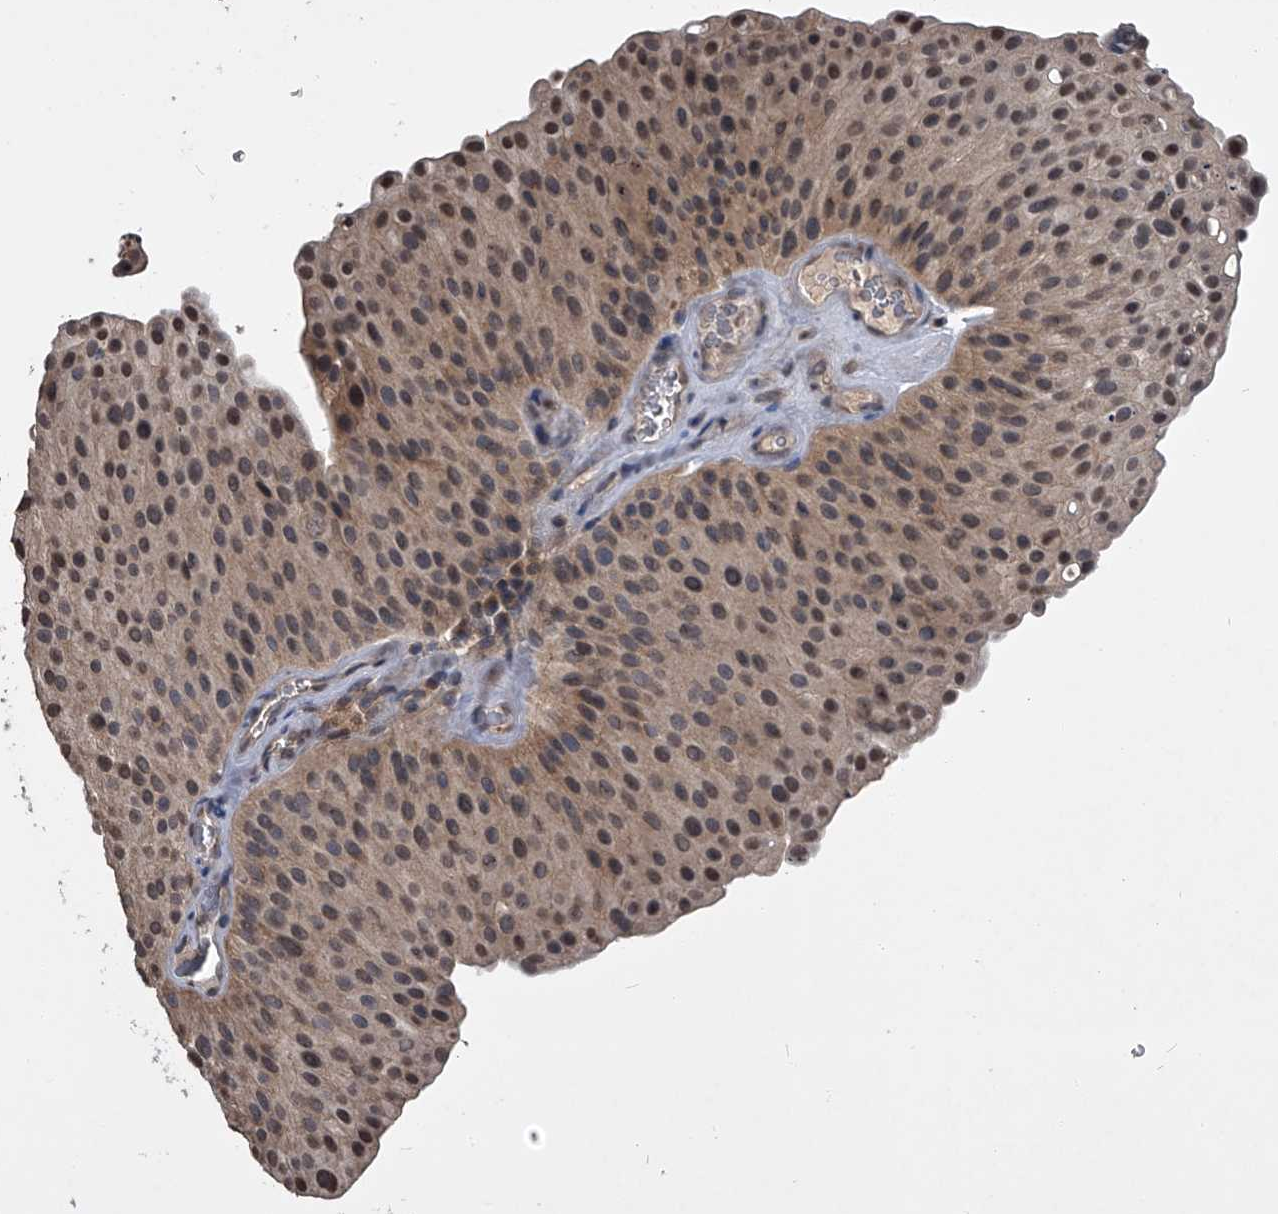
{"staining": {"intensity": "moderate", "quantity": ">75%", "location": "cytoplasmic/membranous,nuclear"}, "tissue": "urothelial cancer", "cell_type": "Tumor cells", "image_type": "cancer", "snomed": [{"axis": "morphology", "description": "Urothelial carcinoma, Low grade"}, {"axis": "topography", "description": "Smooth muscle"}, {"axis": "topography", "description": "Urinary bladder"}], "caption": "The histopathology image displays a brown stain indicating the presence of a protein in the cytoplasmic/membranous and nuclear of tumor cells in urothelial cancer.", "gene": "TSNAX", "patient": {"sex": "male", "age": 60}}